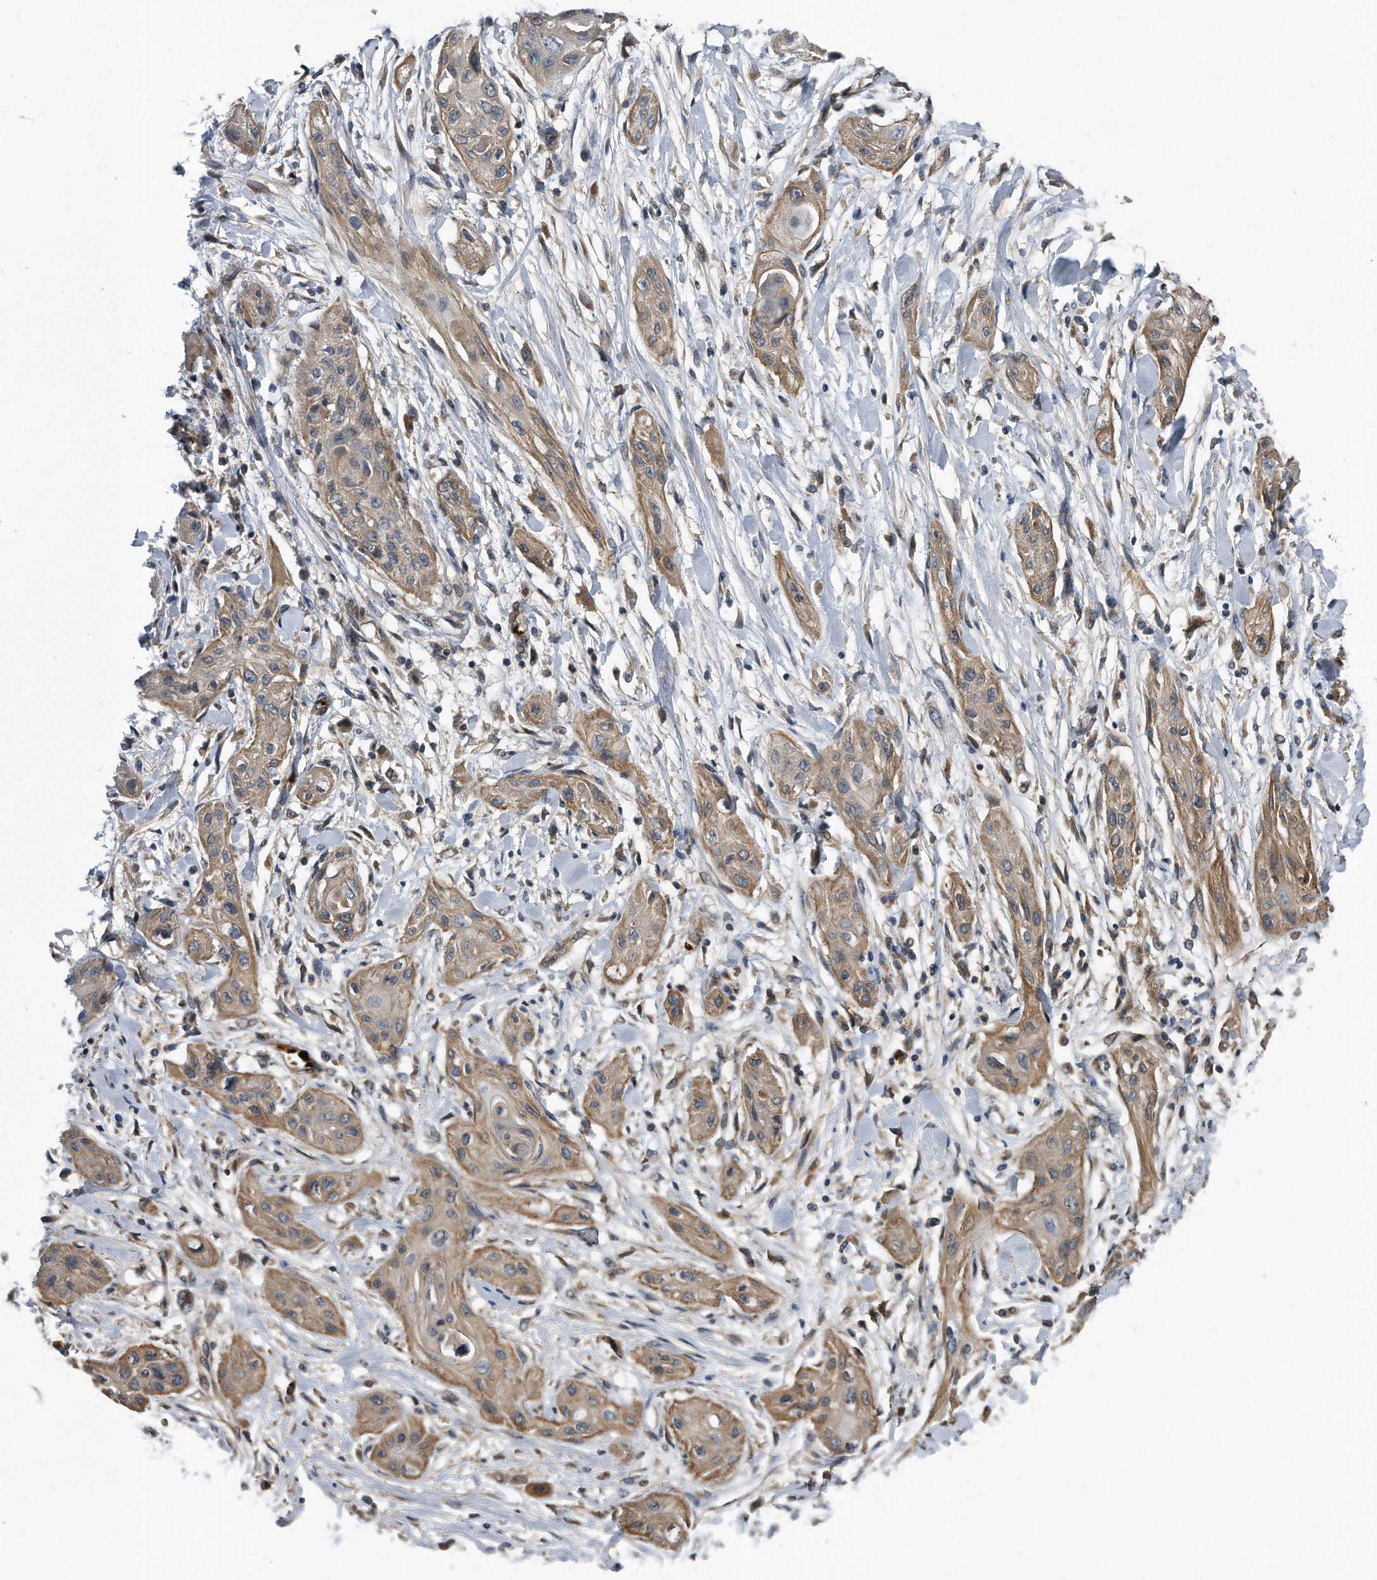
{"staining": {"intensity": "weak", "quantity": ">75%", "location": "cytoplasmic/membranous"}, "tissue": "lung cancer", "cell_type": "Tumor cells", "image_type": "cancer", "snomed": [{"axis": "morphology", "description": "Squamous cell carcinoma, NOS"}, {"axis": "topography", "description": "Lung"}], "caption": "Immunohistochemistry (IHC) (DAB) staining of human lung squamous cell carcinoma exhibits weak cytoplasmic/membranous protein positivity in approximately >75% of tumor cells.", "gene": "ZNF79", "patient": {"sex": "female", "age": 47}}